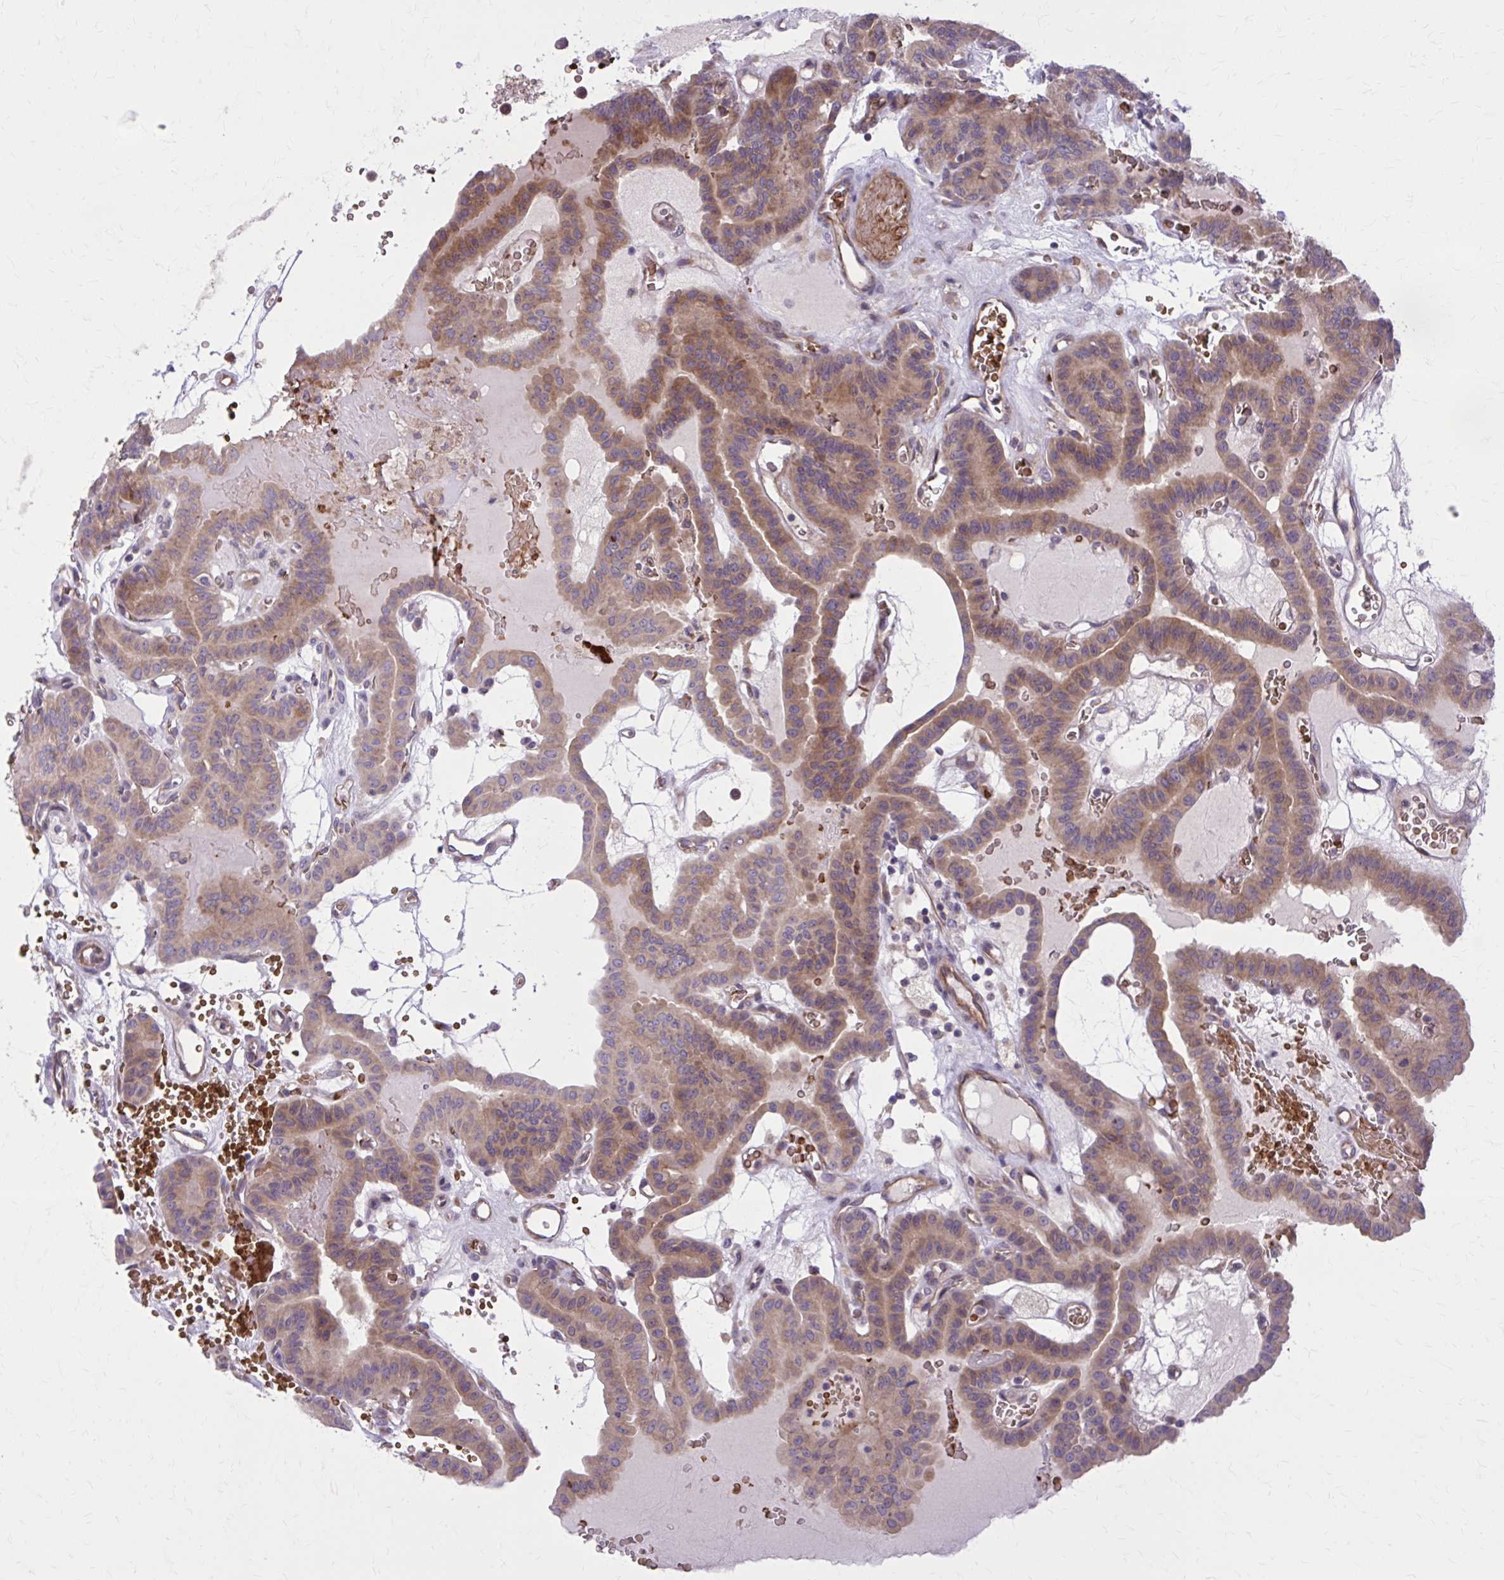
{"staining": {"intensity": "moderate", "quantity": ">75%", "location": "cytoplasmic/membranous"}, "tissue": "thyroid cancer", "cell_type": "Tumor cells", "image_type": "cancer", "snomed": [{"axis": "morphology", "description": "Papillary adenocarcinoma, NOS"}, {"axis": "topography", "description": "Thyroid gland"}], "caption": "This micrograph demonstrates immunohistochemistry (IHC) staining of thyroid cancer (papillary adenocarcinoma), with medium moderate cytoplasmic/membranous staining in about >75% of tumor cells.", "gene": "SNF8", "patient": {"sex": "male", "age": 87}}